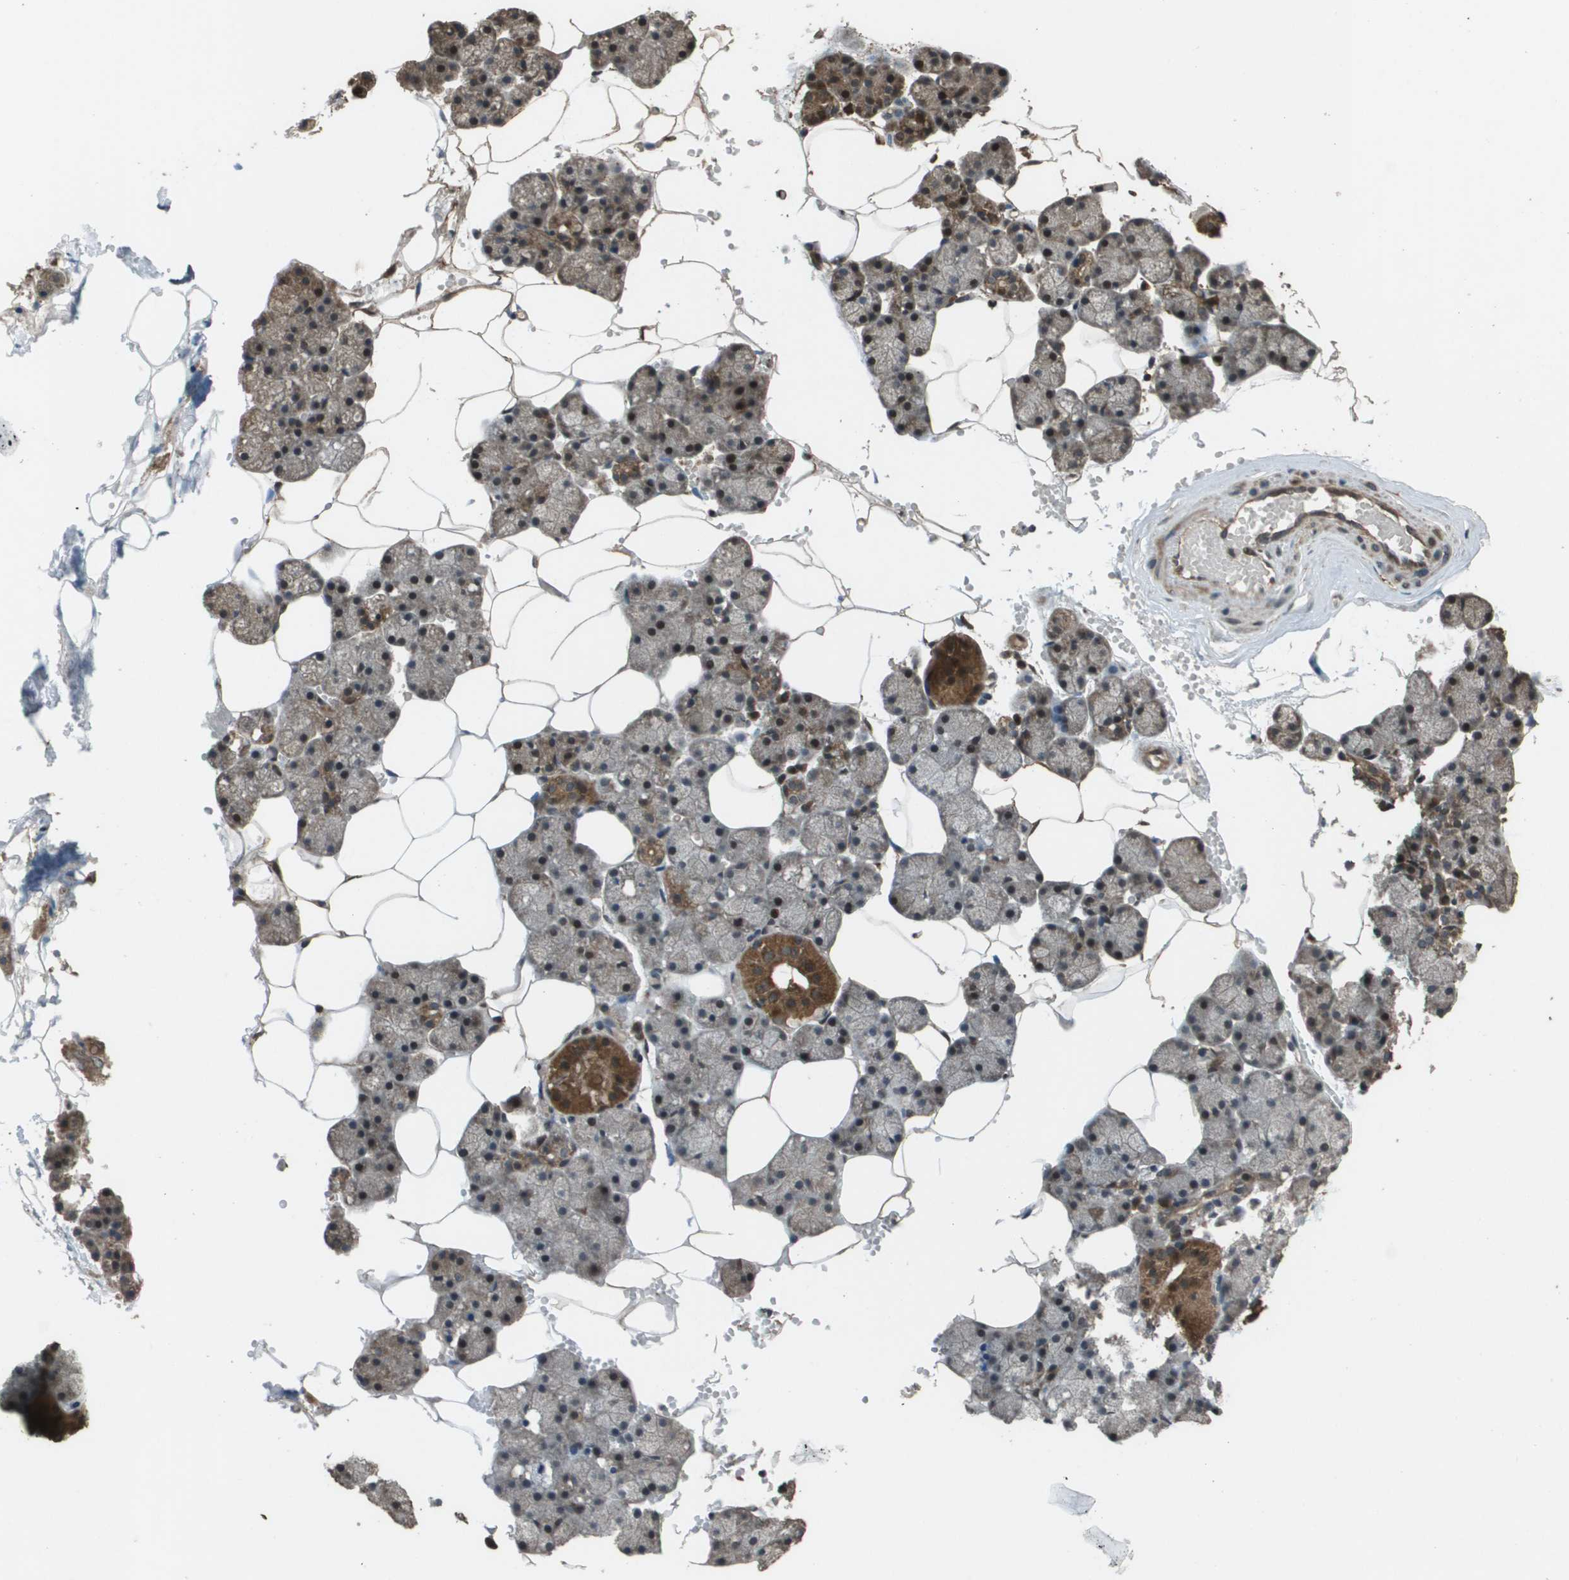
{"staining": {"intensity": "moderate", "quantity": ">75%", "location": "cytoplasmic/membranous"}, "tissue": "salivary gland", "cell_type": "Glandular cells", "image_type": "normal", "snomed": [{"axis": "morphology", "description": "Normal tissue, NOS"}, {"axis": "topography", "description": "Salivary gland"}], "caption": "The histopathology image displays staining of normal salivary gland, revealing moderate cytoplasmic/membranous protein positivity (brown color) within glandular cells. (IHC, brightfield microscopy, high magnification).", "gene": "FIG4", "patient": {"sex": "male", "age": 62}}